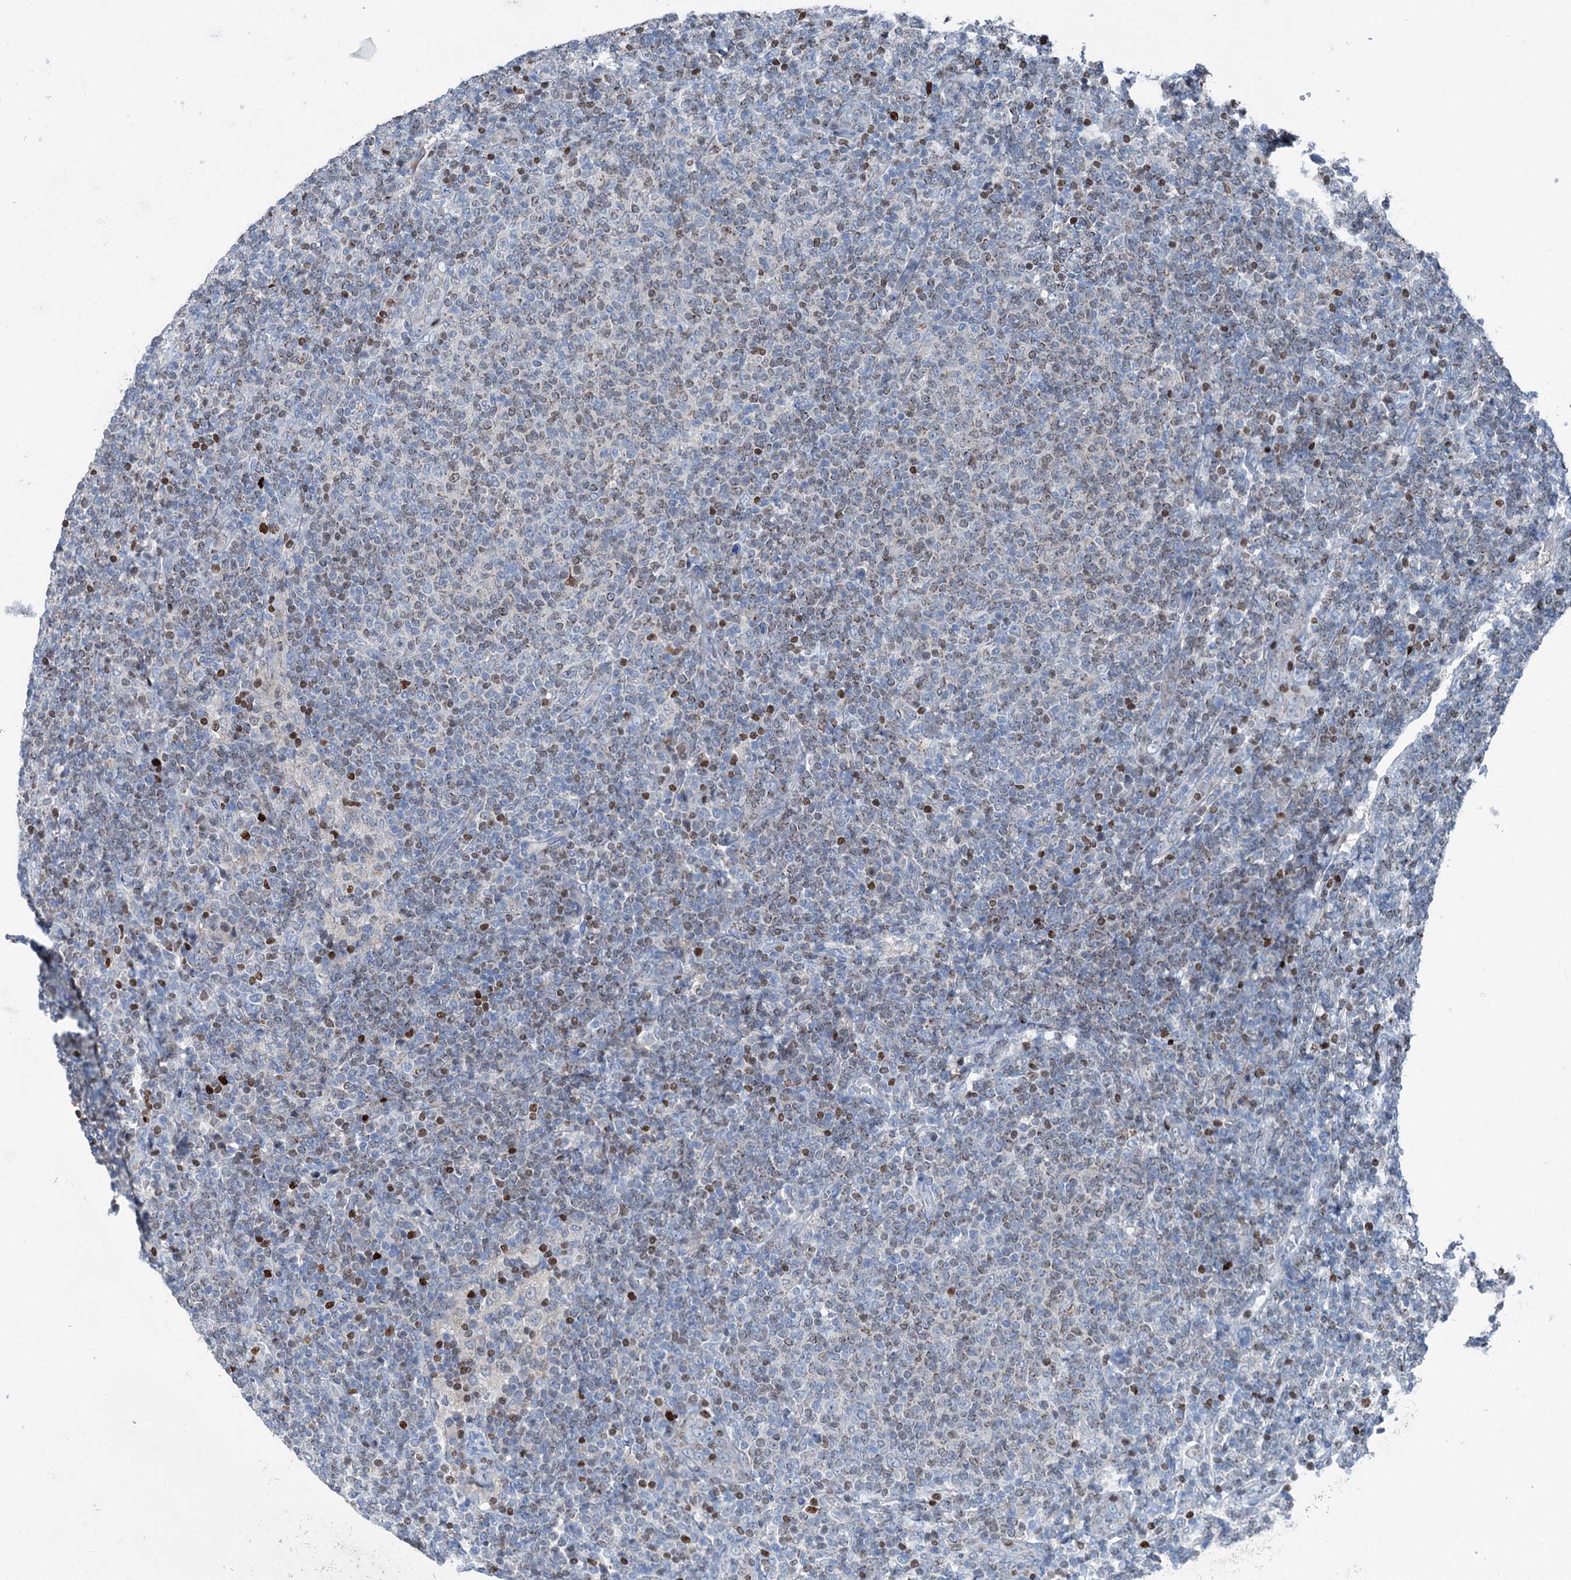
{"staining": {"intensity": "weak", "quantity": "25%-75%", "location": "nuclear"}, "tissue": "lymphoma", "cell_type": "Tumor cells", "image_type": "cancer", "snomed": [{"axis": "morphology", "description": "Malignant lymphoma, non-Hodgkin's type, Low grade"}, {"axis": "topography", "description": "Lymph node"}], "caption": "Protein staining of lymphoma tissue displays weak nuclear positivity in about 25%-75% of tumor cells. (Brightfield microscopy of DAB IHC at high magnification).", "gene": "ELP4", "patient": {"sex": "male", "age": 66}}